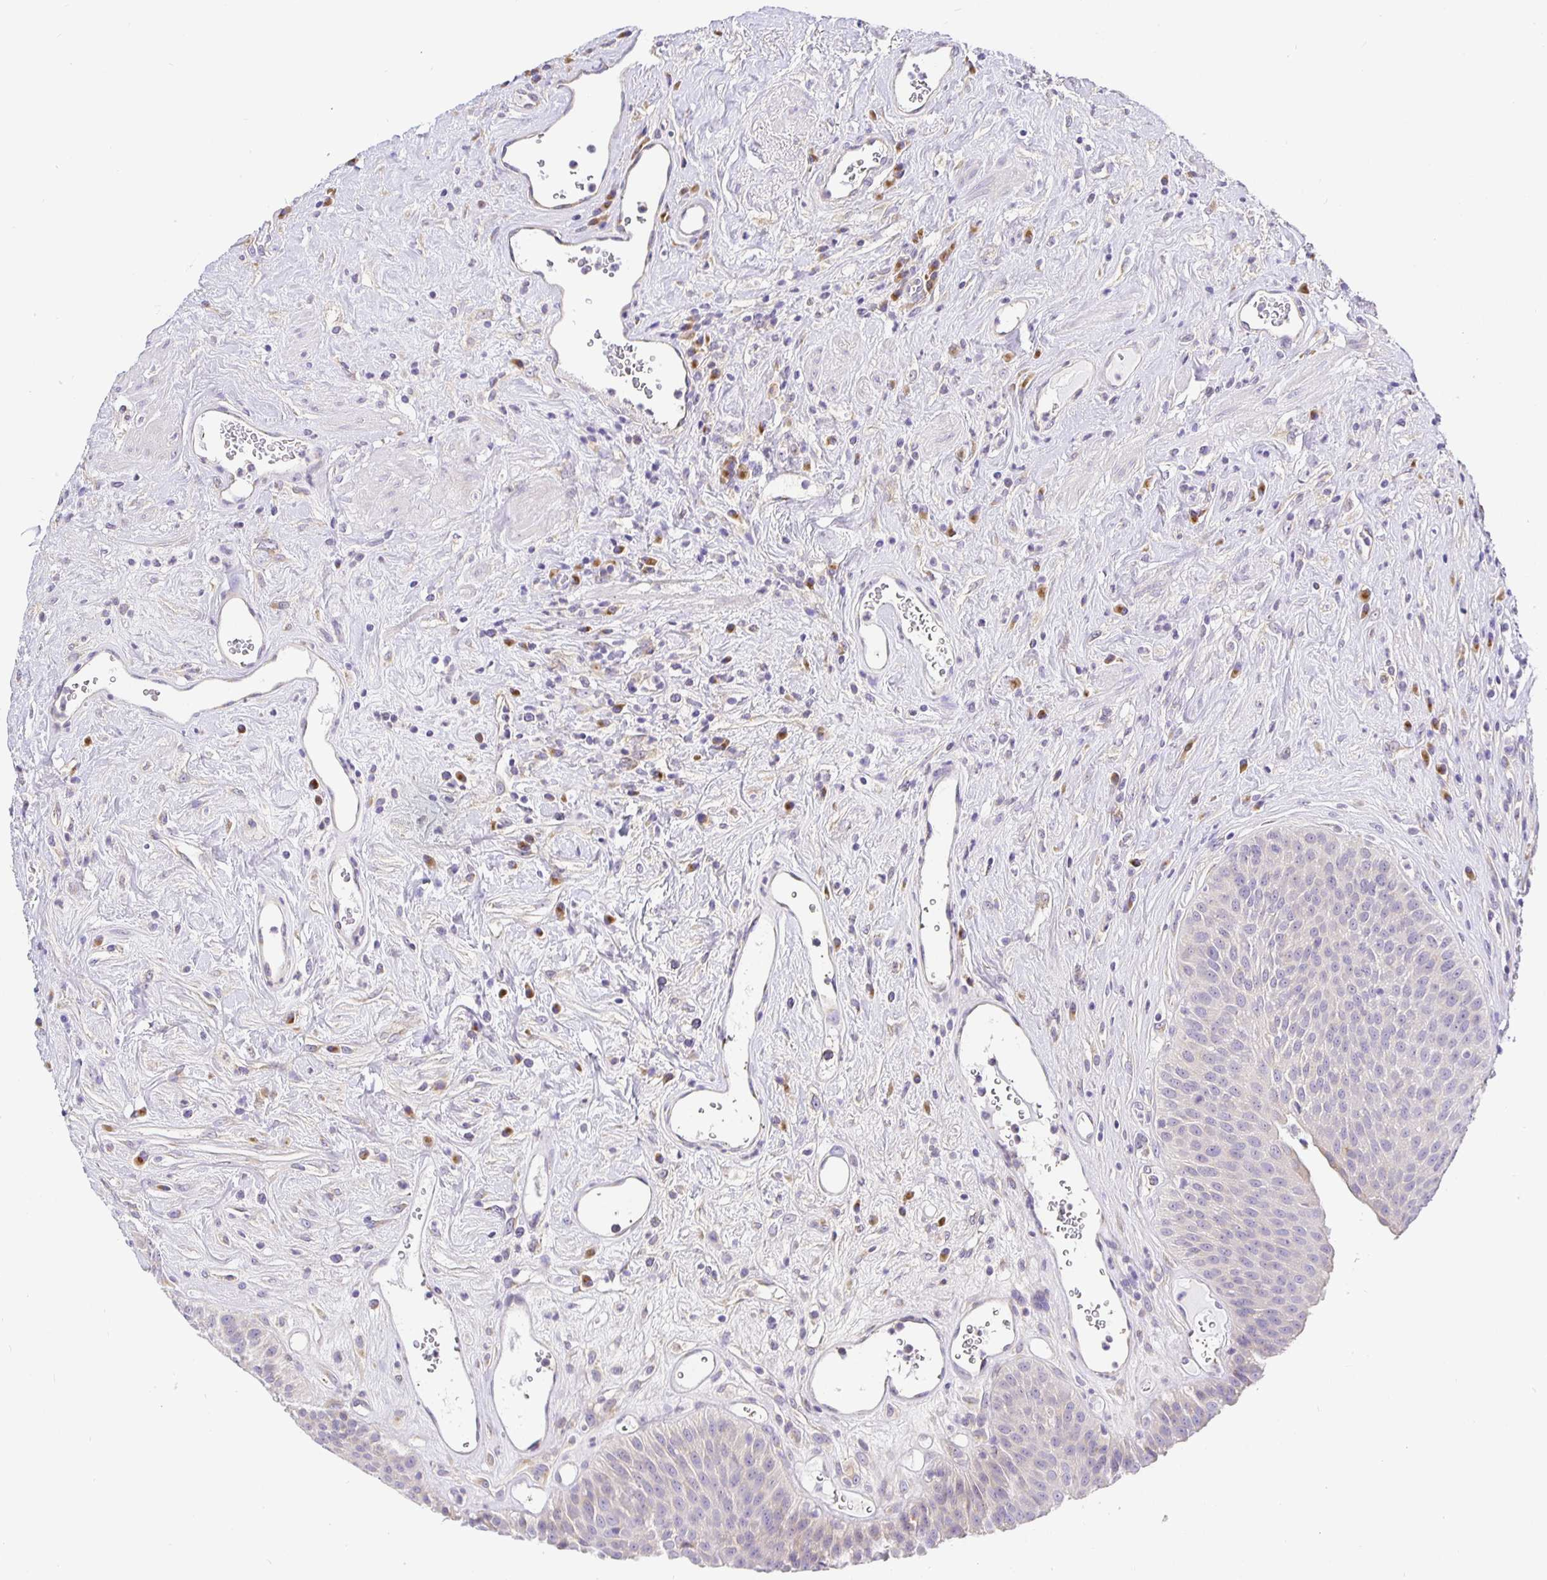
{"staining": {"intensity": "weak", "quantity": "25%-75%", "location": "cytoplasmic/membranous"}, "tissue": "urinary bladder", "cell_type": "Urothelial cells", "image_type": "normal", "snomed": [{"axis": "morphology", "description": "Normal tissue, NOS"}, {"axis": "topography", "description": "Urinary bladder"}], "caption": "Unremarkable urinary bladder demonstrates weak cytoplasmic/membranous expression in approximately 25%-75% of urothelial cells.", "gene": "OPALIN", "patient": {"sex": "female", "age": 56}}